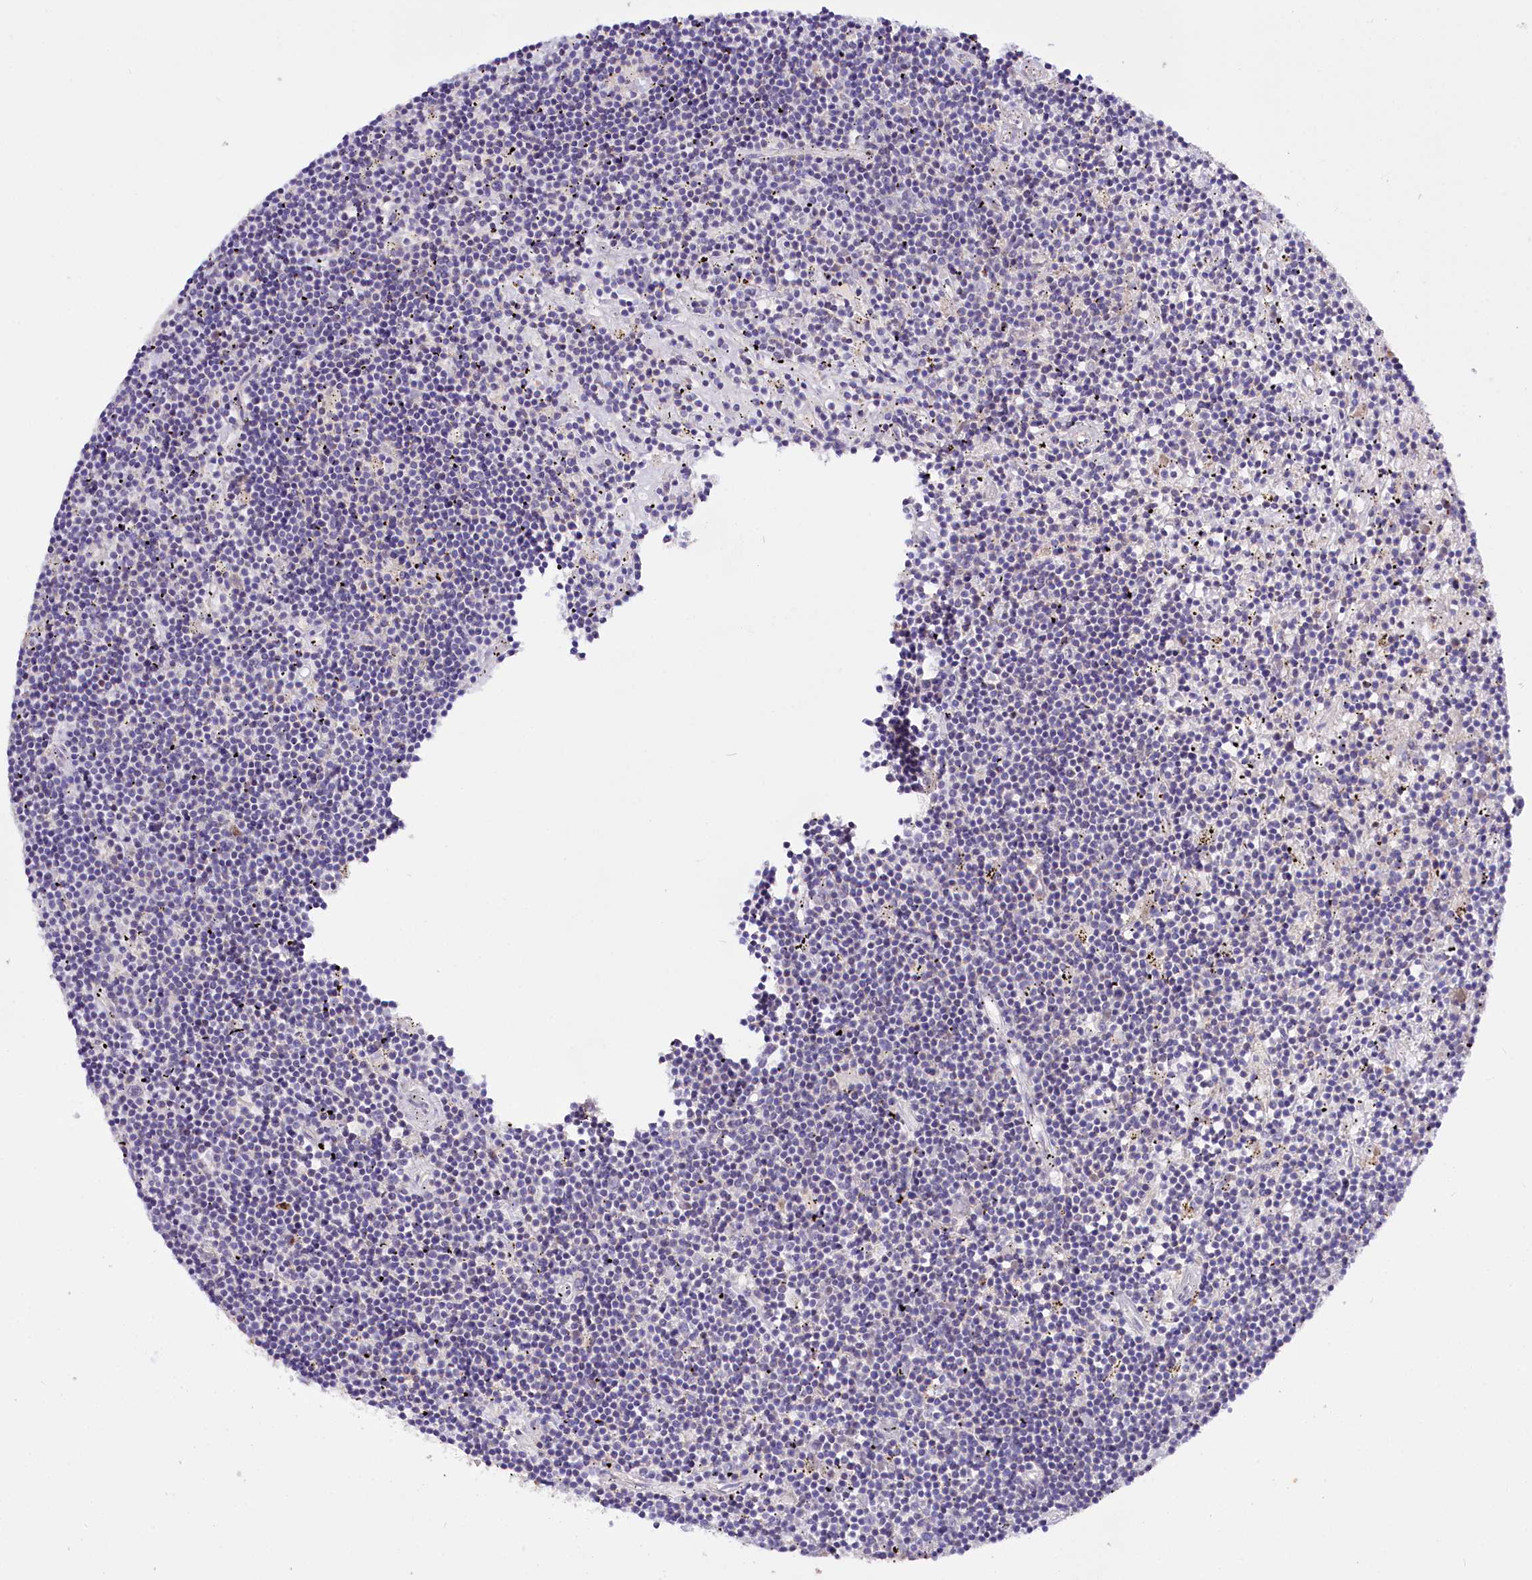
{"staining": {"intensity": "negative", "quantity": "none", "location": "none"}, "tissue": "lymphoma", "cell_type": "Tumor cells", "image_type": "cancer", "snomed": [{"axis": "morphology", "description": "Malignant lymphoma, non-Hodgkin's type, Low grade"}, {"axis": "topography", "description": "Spleen"}], "caption": "This is an immunohistochemistry image of human lymphoma. There is no positivity in tumor cells.", "gene": "ZNF45", "patient": {"sex": "male", "age": 76}}